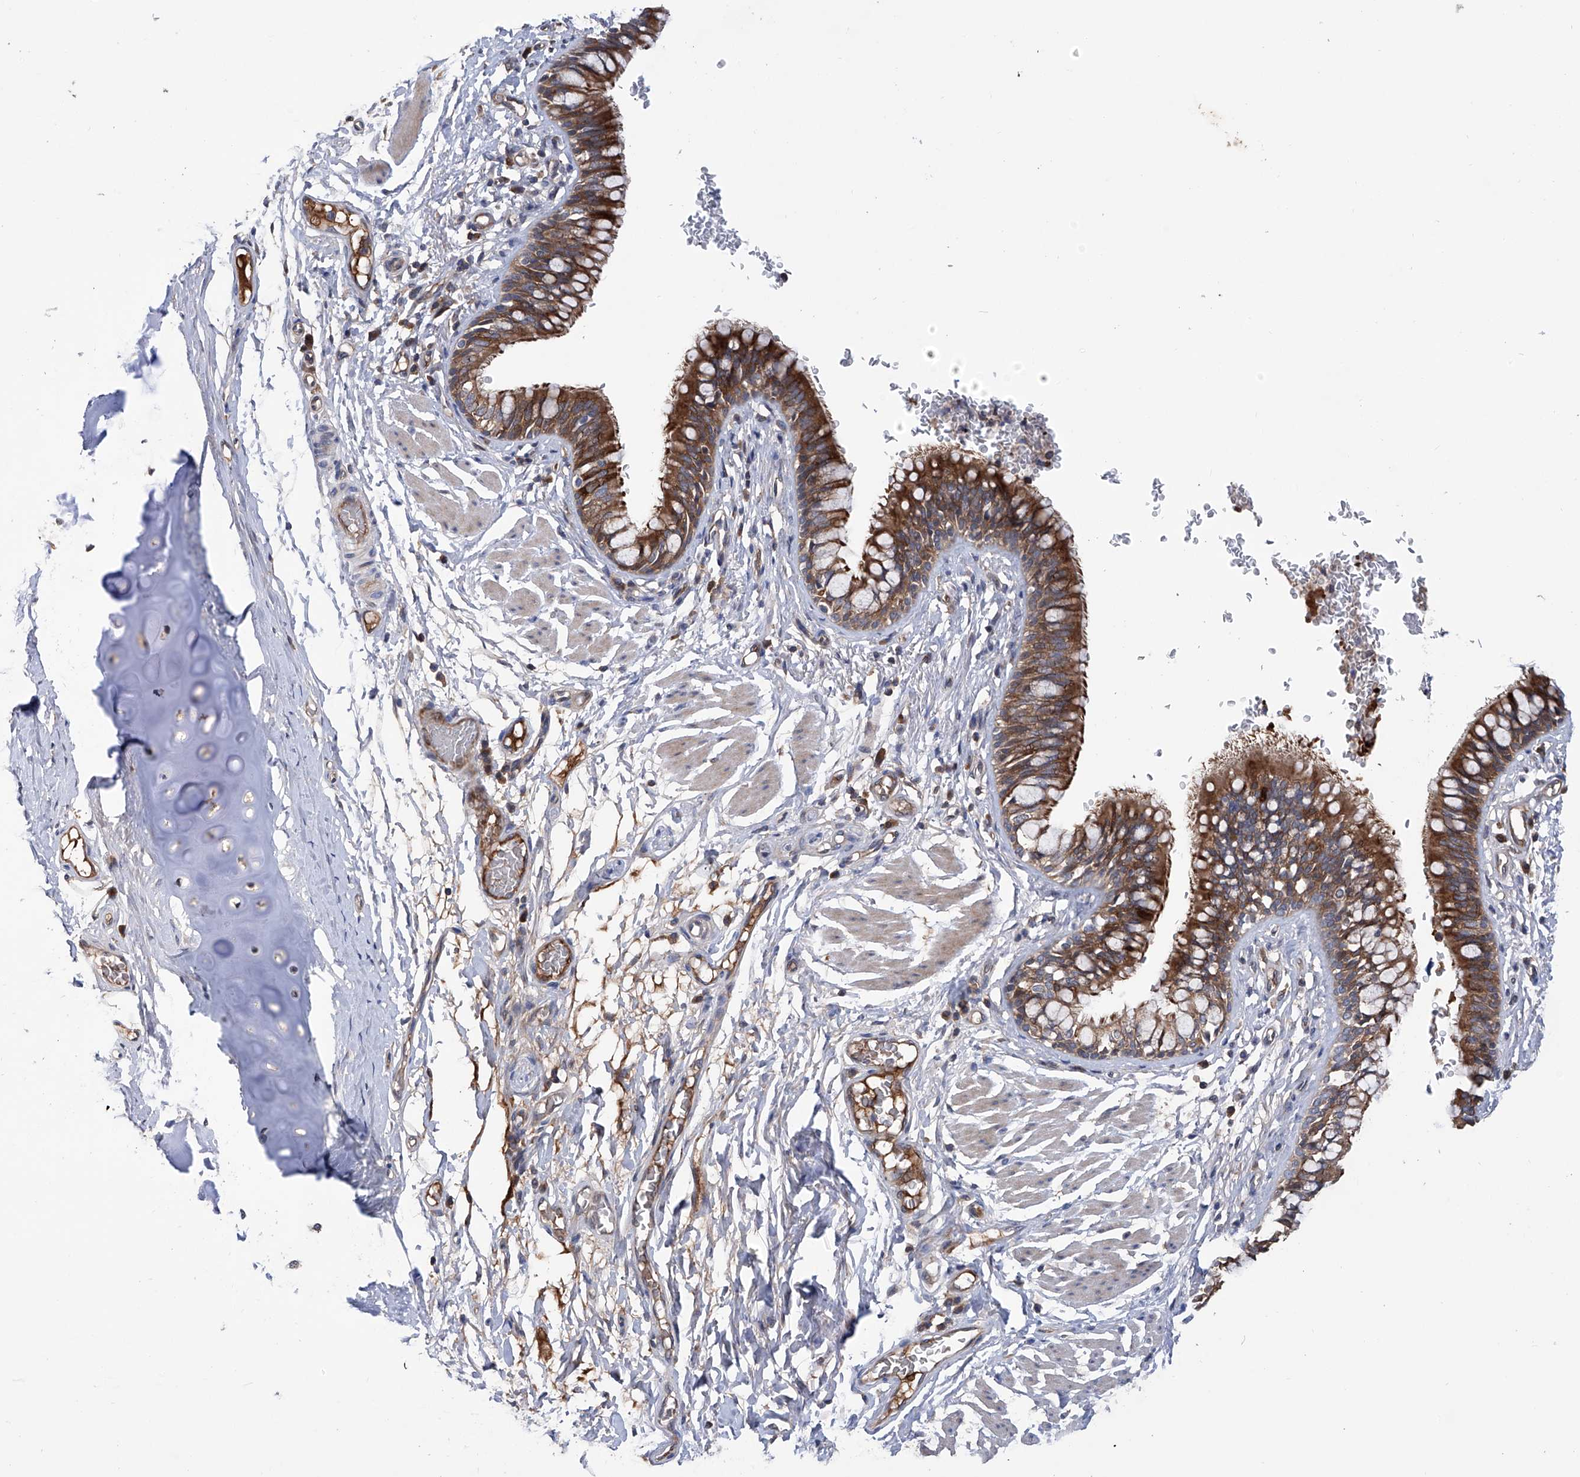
{"staining": {"intensity": "strong", "quantity": ">75%", "location": "cytoplasmic/membranous"}, "tissue": "bronchus", "cell_type": "Respiratory epithelial cells", "image_type": "normal", "snomed": [{"axis": "morphology", "description": "Normal tissue, NOS"}, {"axis": "topography", "description": "Cartilage tissue"}, {"axis": "topography", "description": "Bronchus"}], "caption": "Immunohistochemistry image of normal bronchus: human bronchus stained using immunohistochemistry (IHC) demonstrates high levels of strong protein expression localized specifically in the cytoplasmic/membranous of respiratory epithelial cells, appearing as a cytoplasmic/membranous brown color.", "gene": "NUDT17", "patient": {"sex": "female", "age": 36}}